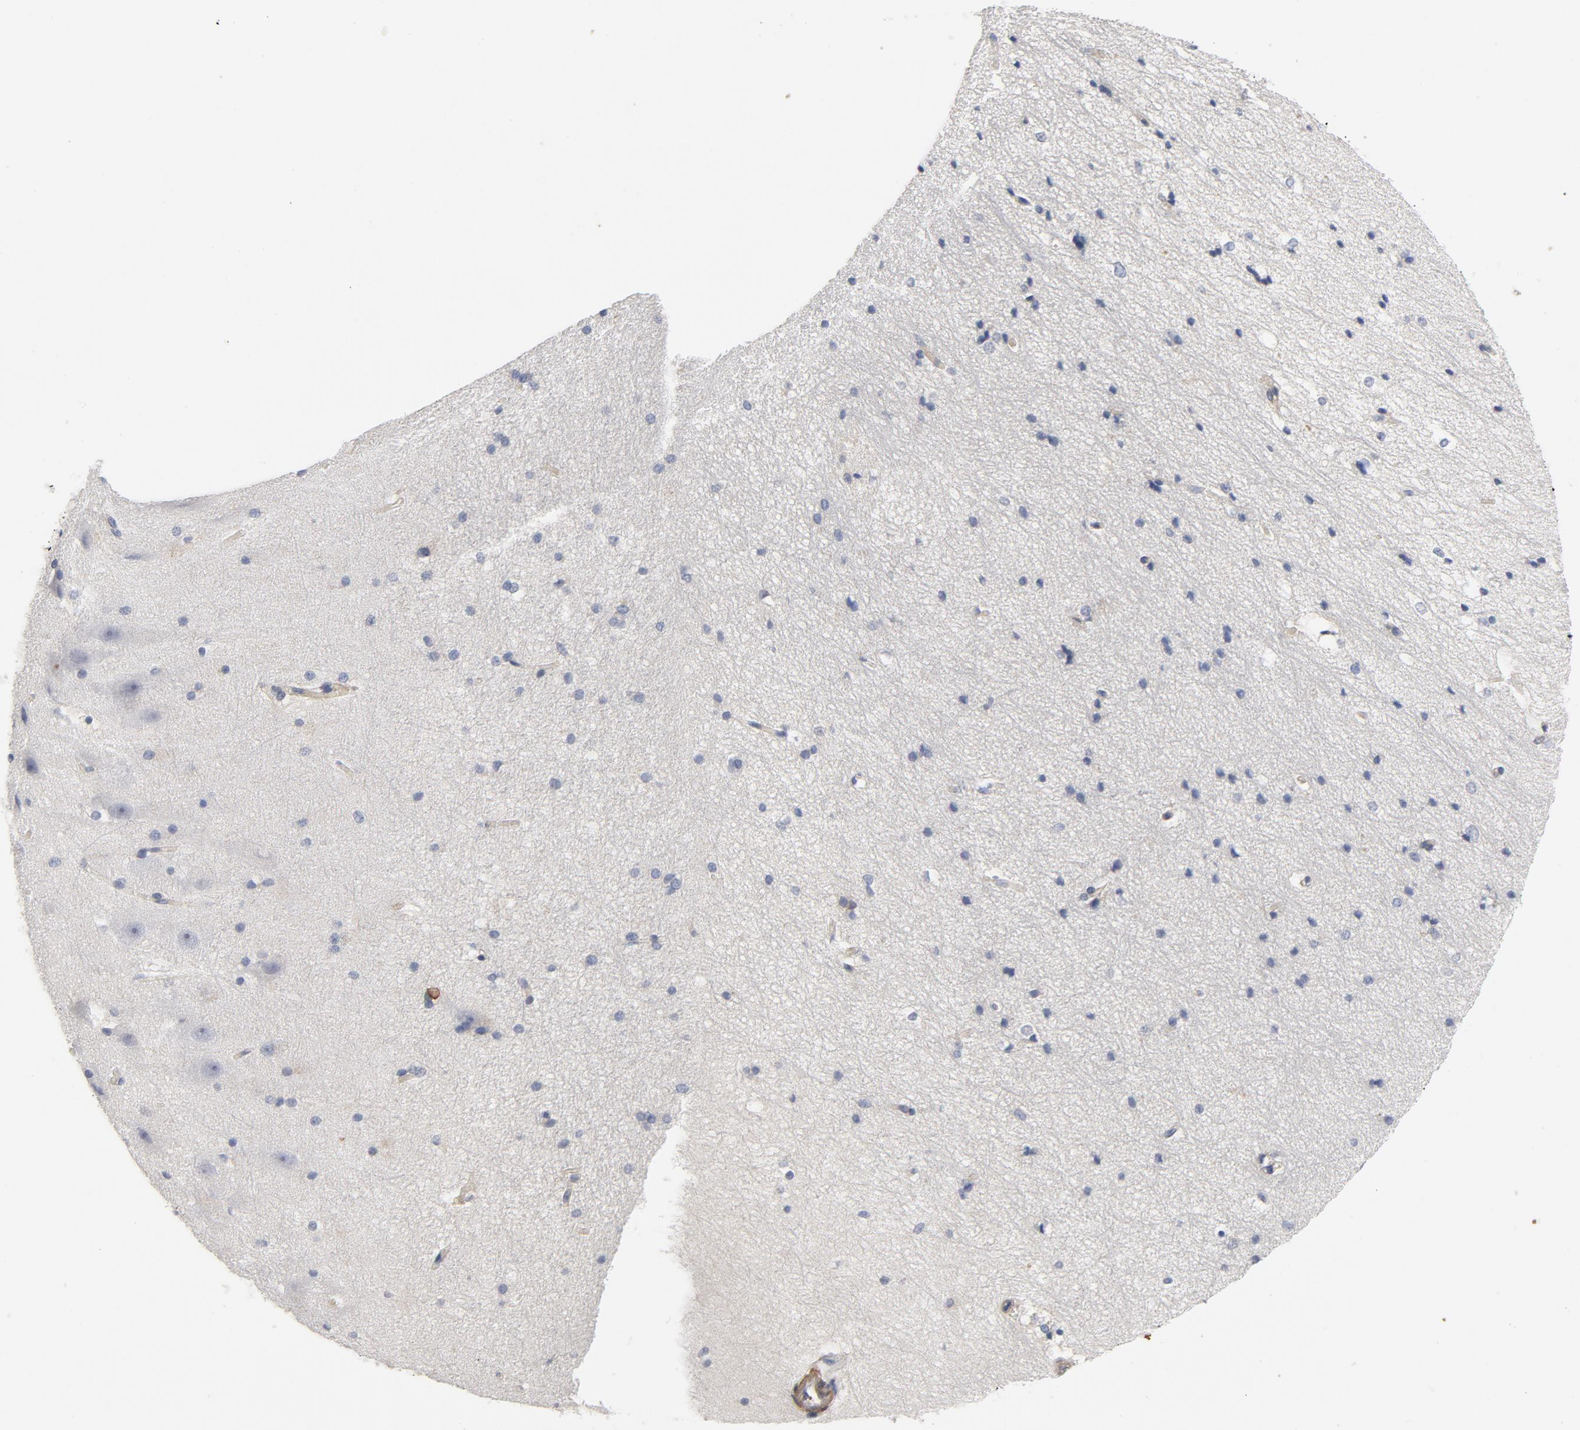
{"staining": {"intensity": "negative", "quantity": "none", "location": "none"}, "tissue": "hippocampus", "cell_type": "Glial cells", "image_type": "normal", "snomed": [{"axis": "morphology", "description": "Normal tissue, NOS"}, {"axis": "topography", "description": "Hippocampus"}], "caption": "IHC of benign human hippocampus reveals no expression in glial cells.", "gene": "ROCK1", "patient": {"sex": "female", "age": 19}}